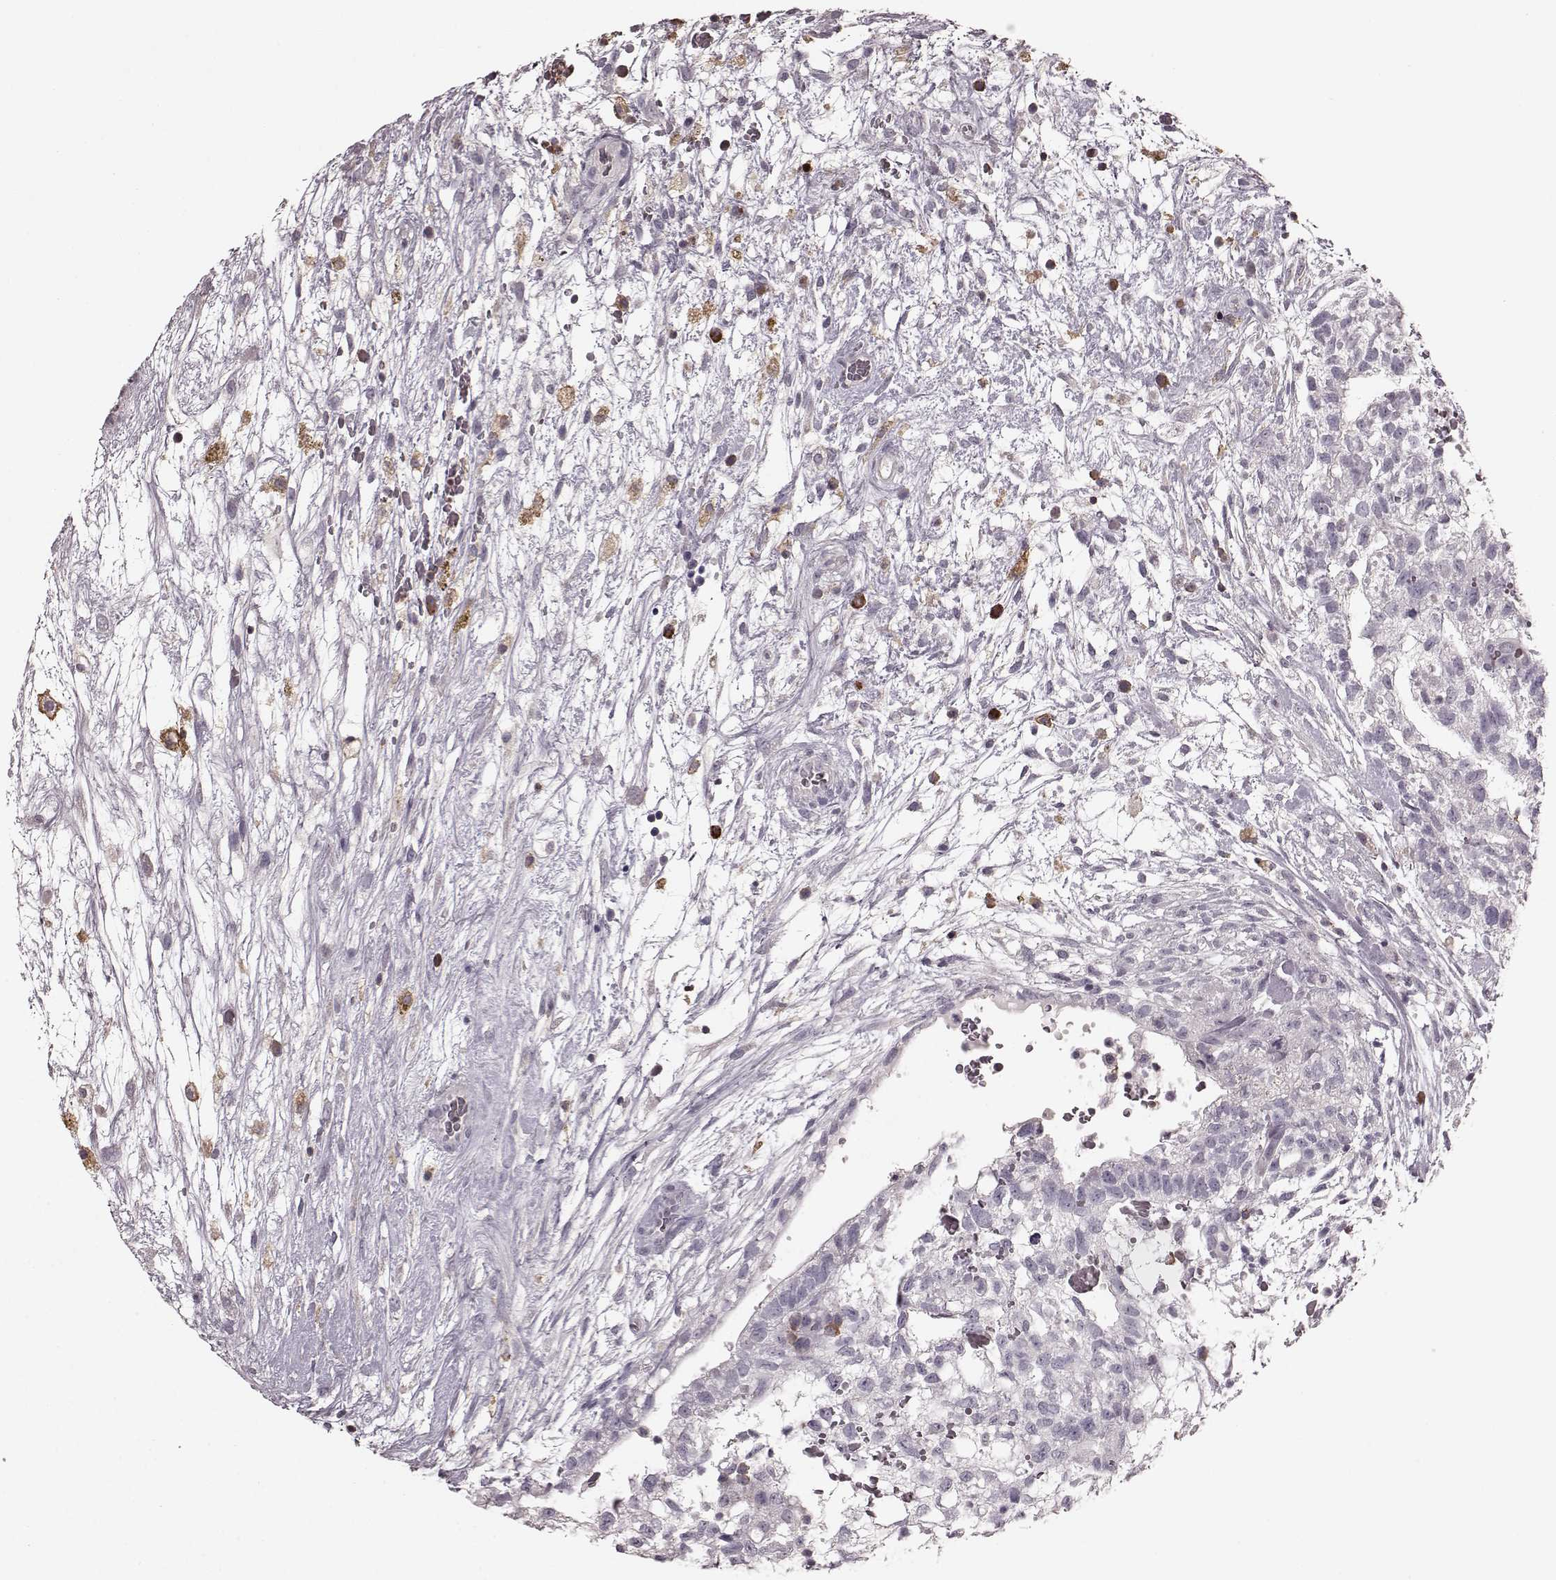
{"staining": {"intensity": "negative", "quantity": "none", "location": "none"}, "tissue": "testis cancer", "cell_type": "Tumor cells", "image_type": "cancer", "snomed": [{"axis": "morphology", "description": "Normal tissue, NOS"}, {"axis": "morphology", "description": "Carcinoma, Embryonal, NOS"}, {"axis": "topography", "description": "Testis"}], "caption": "Immunohistochemistry photomicrograph of human testis cancer stained for a protein (brown), which shows no expression in tumor cells.", "gene": "CD28", "patient": {"sex": "male", "age": 32}}